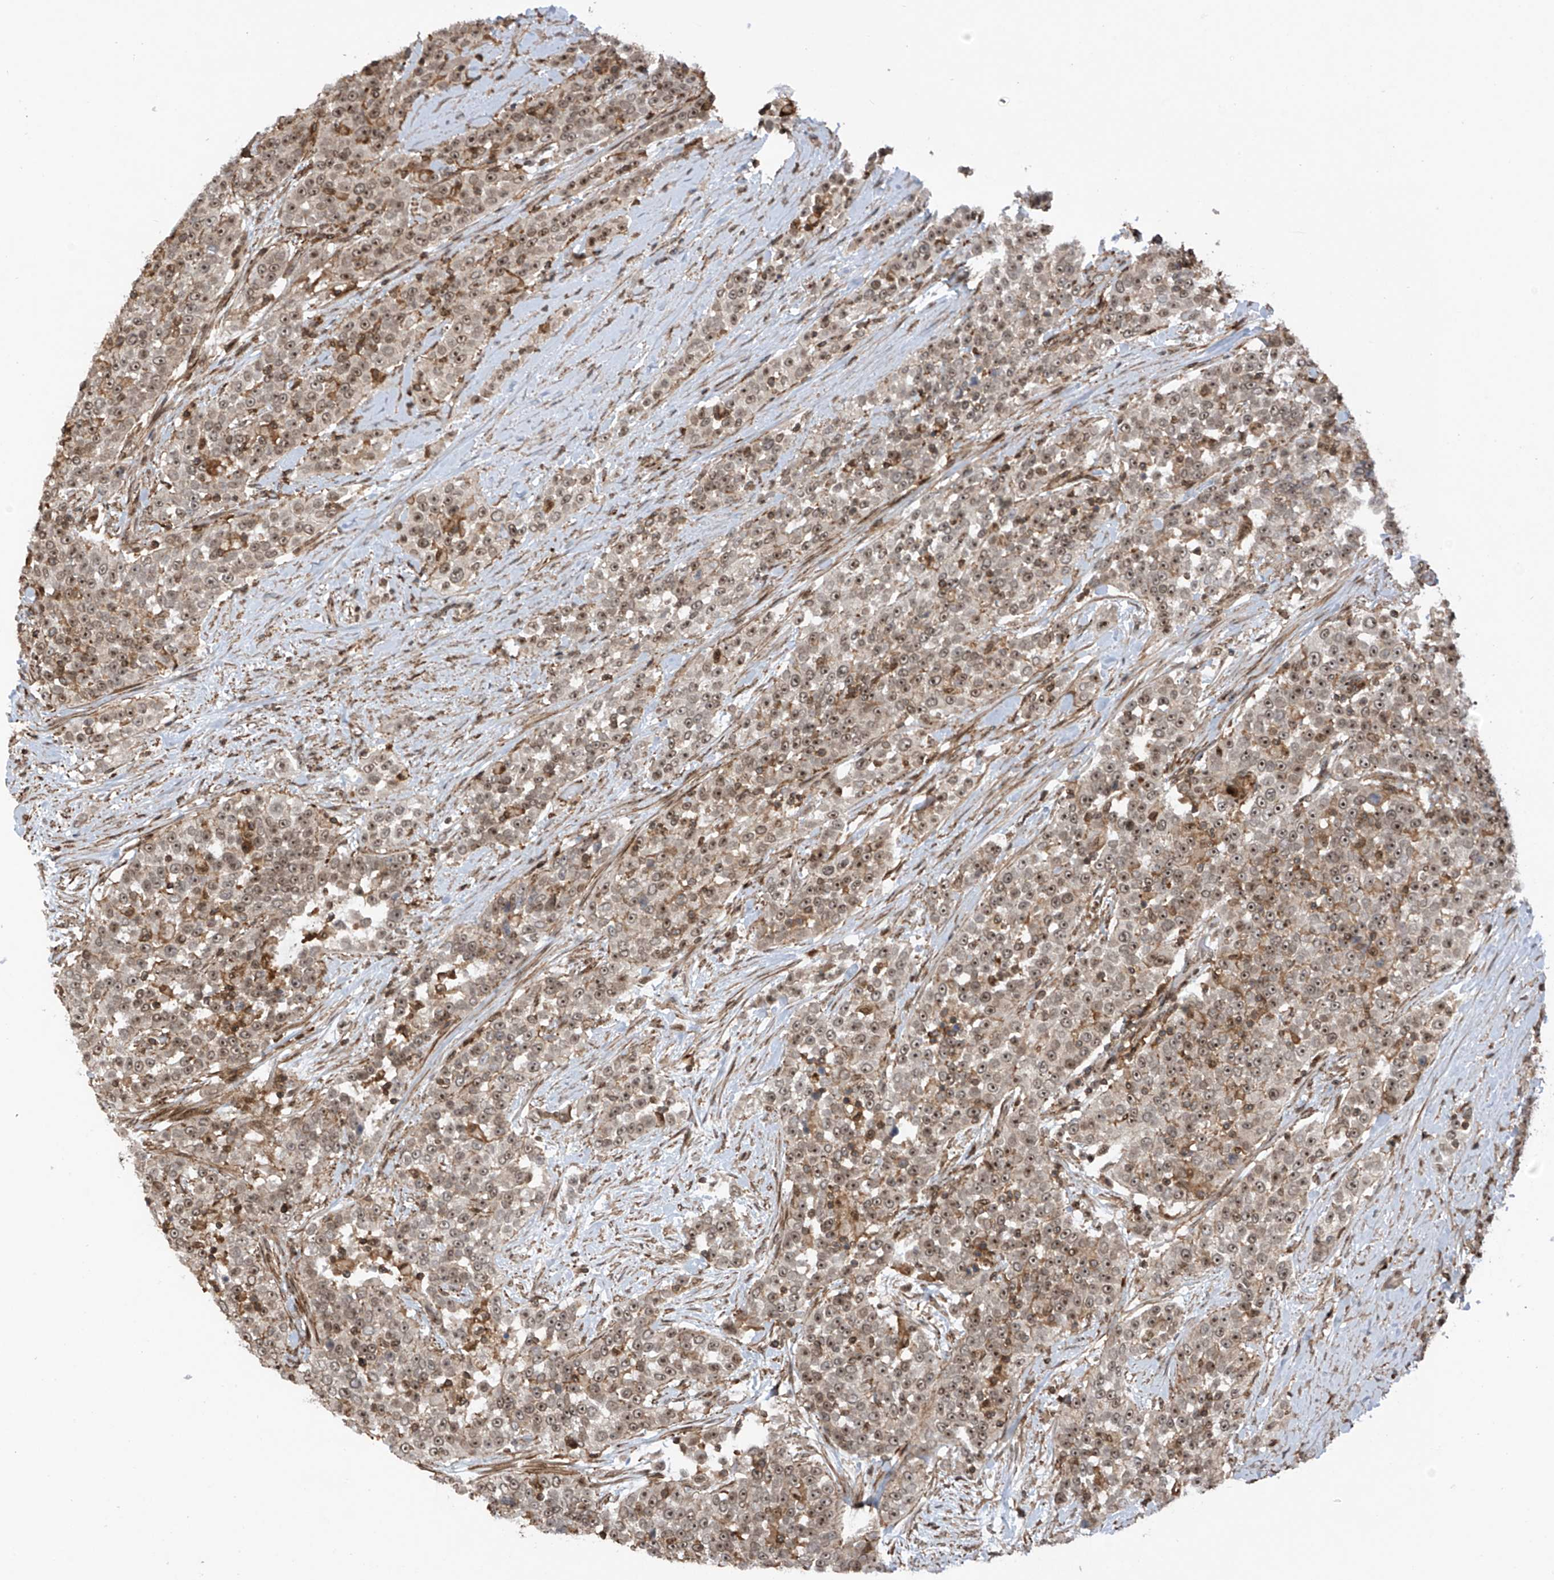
{"staining": {"intensity": "strong", "quantity": ">75%", "location": "nuclear"}, "tissue": "urothelial cancer", "cell_type": "Tumor cells", "image_type": "cancer", "snomed": [{"axis": "morphology", "description": "Urothelial carcinoma, High grade"}, {"axis": "topography", "description": "Urinary bladder"}], "caption": "Protein expression analysis of human urothelial cancer reveals strong nuclear positivity in approximately >75% of tumor cells. The protein is shown in brown color, while the nuclei are stained blue.", "gene": "REPIN1", "patient": {"sex": "female", "age": 80}}